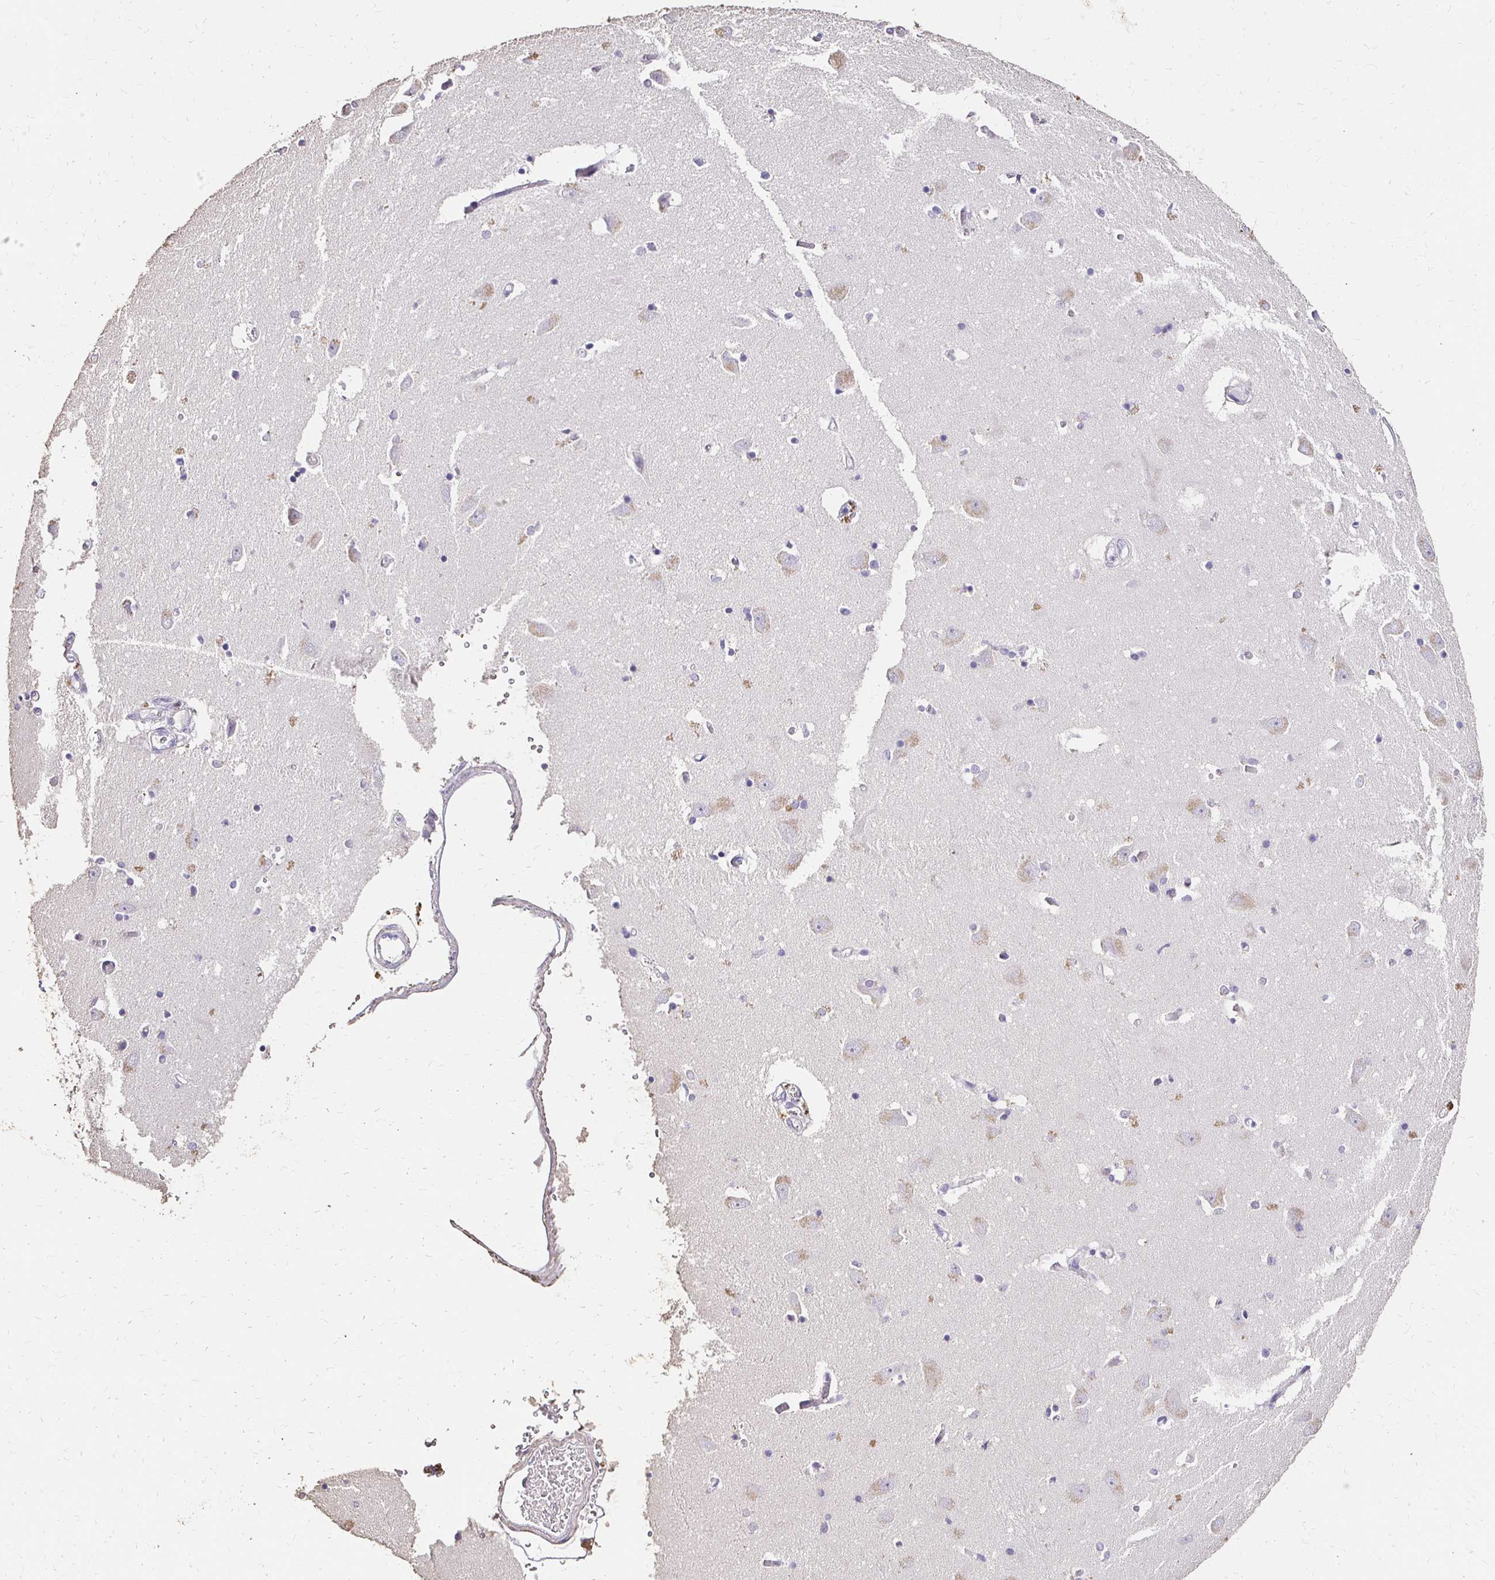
{"staining": {"intensity": "weak", "quantity": "<25%", "location": "cytoplasmic/membranous"}, "tissue": "caudate", "cell_type": "Glial cells", "image_type": "normal", "snomed": [{"axis": "morphology", "description": "Normal tissue, NOS"}, {"axis": "topography", "description": "Lateral ventricle wall"}, {"axis": "topography", "description": "Hippocampus"}], "caption": "High power microscopy photomicrograph of an immunohistochemistry histopathology image of normal caudate, revealing no significant staining in glial cells. Nuclei are stained in blue.", "gene": "UGT1A6", "patient": {"sex": "female", "age": 63}}